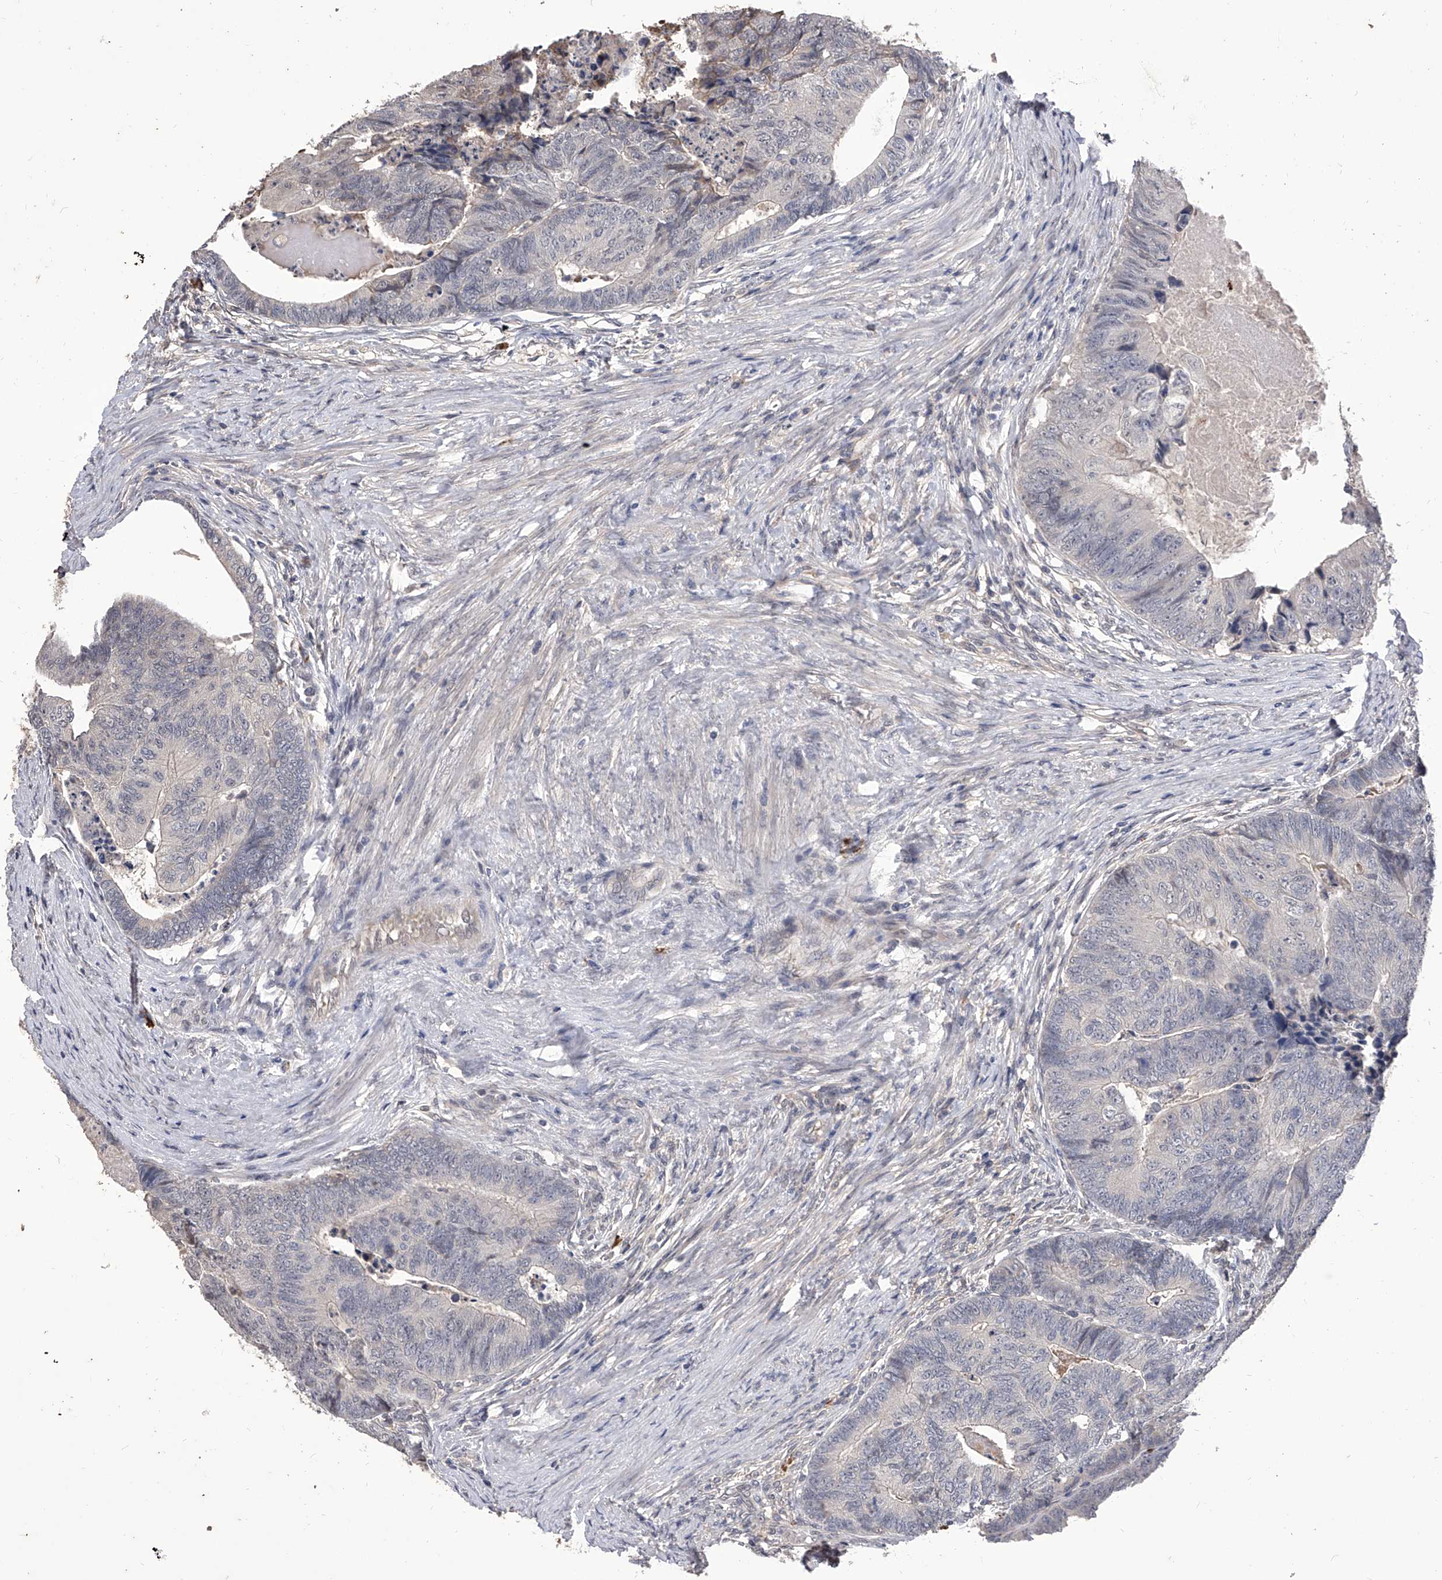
{"staining": {"intensity": "negative", "quantity": "none", "location": "none"}, "tissue": "colorectal cancer", "cell_type": "Tumor cells", "image_type": "cancer", "snomed": [{"axis": "morphology", "description": "Adenocarcinoma, NOS"}, {"axis": "topography", "description": "Colon"}], "caption": "Tumor cells are negative for protein expression in human colorectal cancer (adenocarcinoma).", "gene": "CFAP410", "patient": {"sex": "female", "age": 67}}